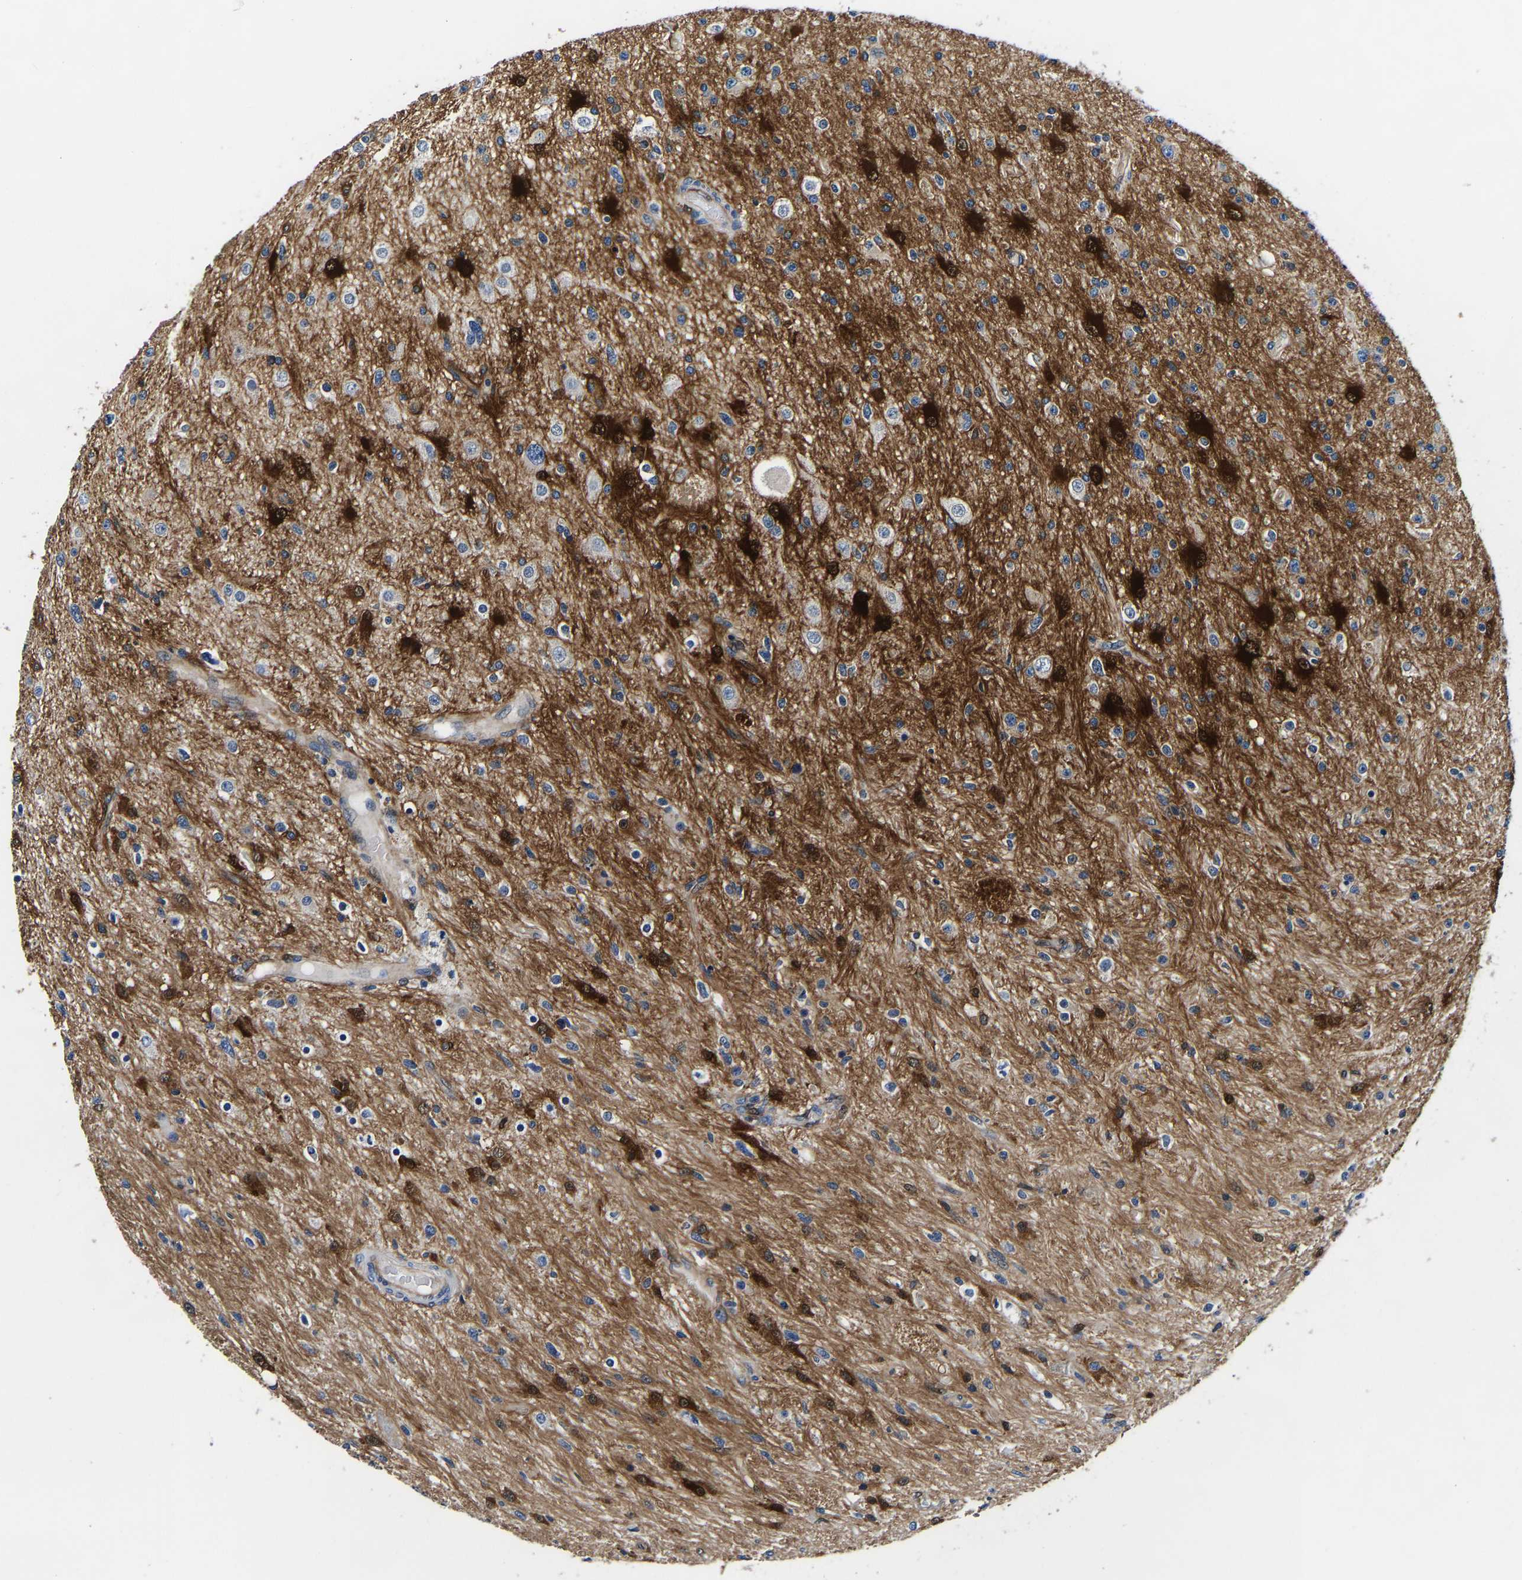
{"staining": {"intensity": "strong", "quantity": "<25%", "location": "cytoplasmic/membranous,nuclear"}, "tissue": "glioma", "cell_type": "Tumor cells", "image_type": "cancer", "snomed": [{"axis": "morphology", "description": "Glioma, malignant, High grade"}, {"axis": "topography", "description": "Brain"}], "caption": "IHC (DAB (3,3'-diaminobenzidine)) staining of human glioma reveals strong cytoplasmic/membranous and nuclear protein staining in approximately <25% of tumor cells. The staining is performed using DAB (3,3'-diaminobenzidine) brown chromogen to label protein expression. The nuclei are counter-stained blue using hematoxylin.", "gene": "S100A13", "patient": {"sex": "male", "age": 33}}